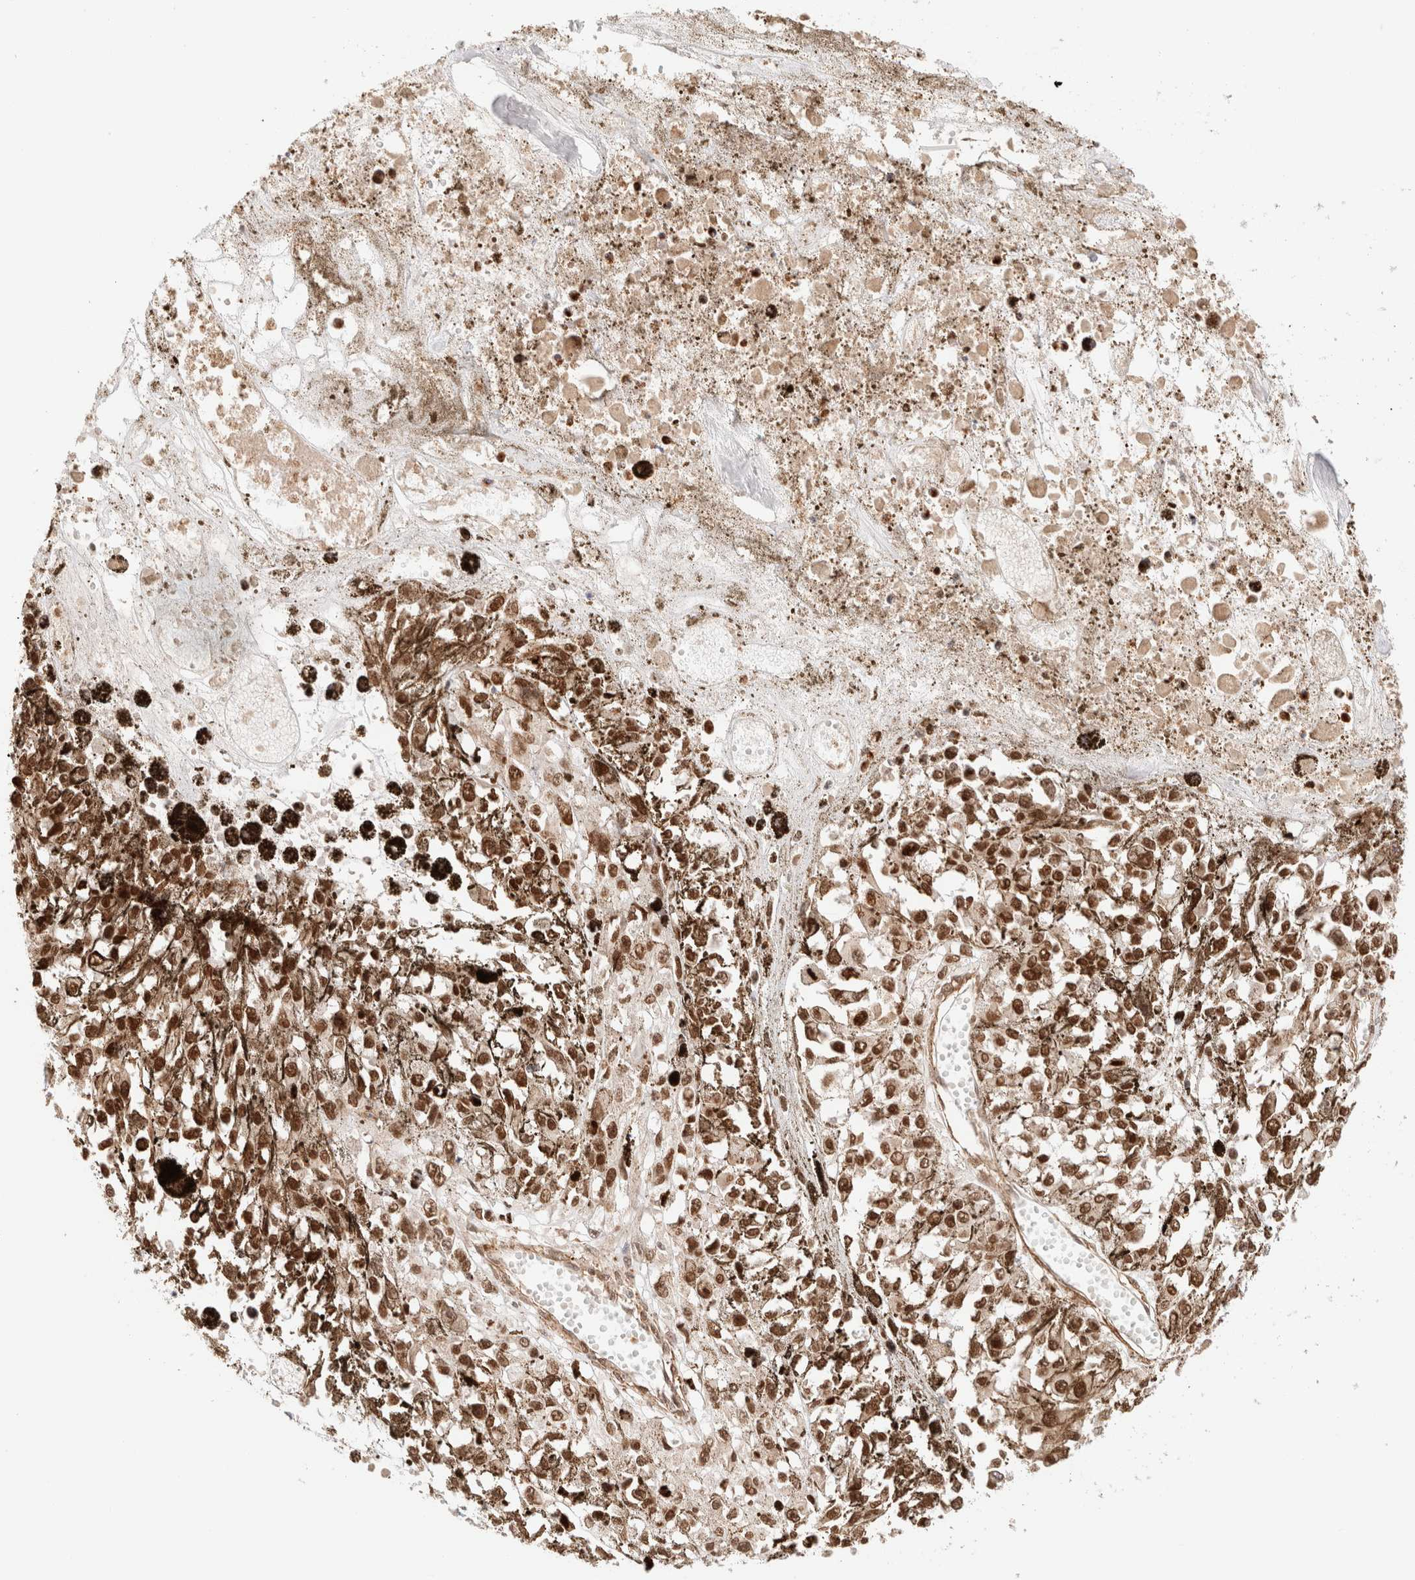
{"staining": {"intensity": "strong", "quantity": ">75%", "location": "cytoplasmic/membranous,nuclear"}, "tissue": "melanoma", "cell_type": "Tumor cells", "image_type": "cancer", "snomed": [{"axis": "morphology", "description": "Malignant melanoma, Metastatic site"}, {"axis": "topography", "description": "Lymph node"}], "caption": "This photomicrograph exhibits immunohistochemistry (IHC) staining of malignant melanoma (metastatic site), with high strong cytoplasmic/membranous and nuclear positivity in approximately >75% of tumor cells.", "gene": "BRPF3", "patient": {"sex": "male", "age": 59}}